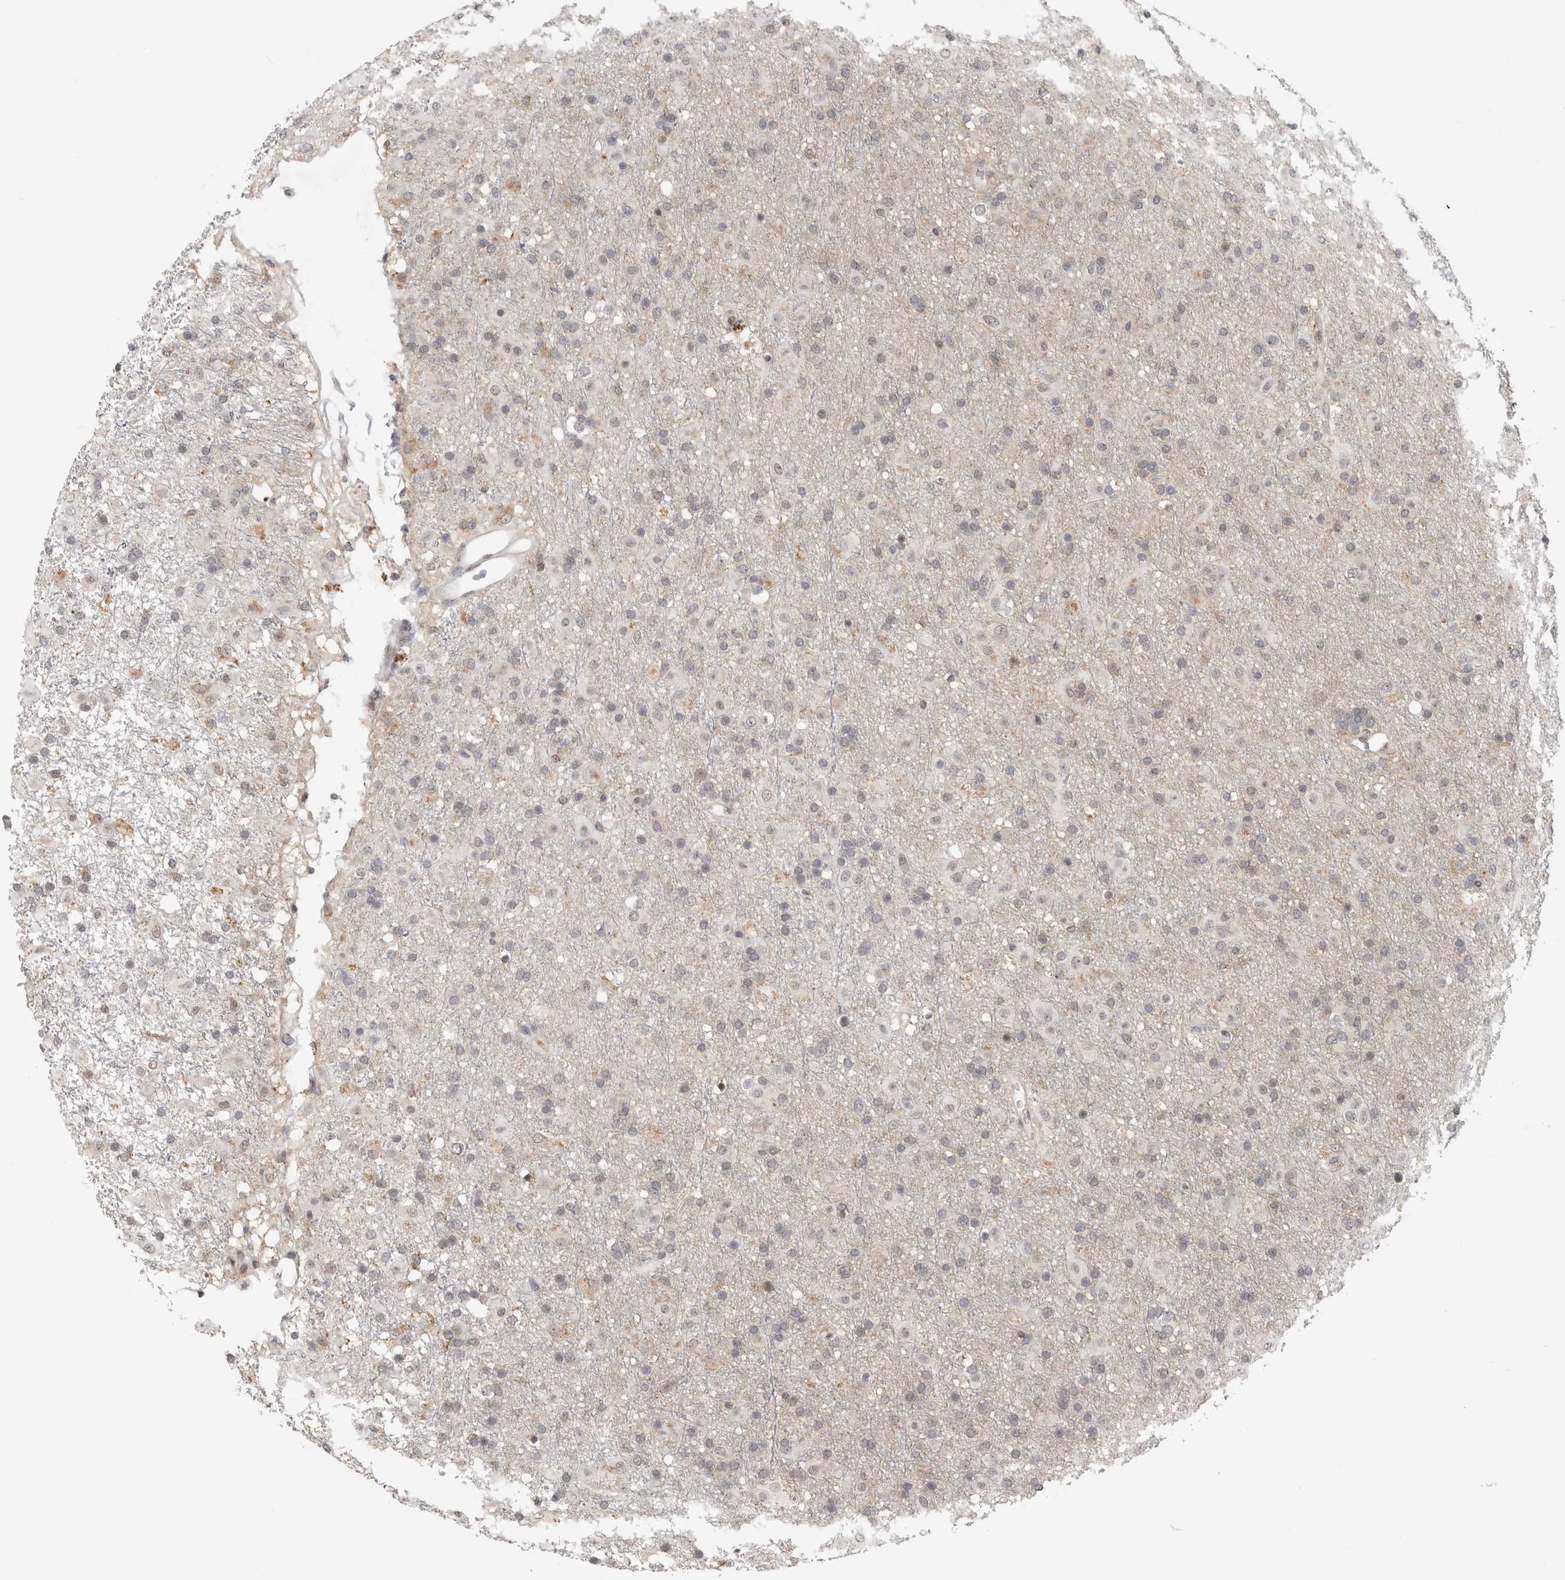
{"staining": {"intensity": "weak", "quantity": "<25%", "location": "cytoplasmic/membranous"}, "tissue": "glioma", "cell_type": "Tumor cells", "image_type": "cancer", "snomed": [{"axis": "morphology", "description": "Glioma, malignant, Low grade"}, {"axis": "topography", "description": "Brain"}], "caption": "Protein analysis of malignant glioma (low-grade) exhibits no significant positivity in tumor cells.", "gene": "SRARP", "patient": {"sex": "male", "age": 65}}